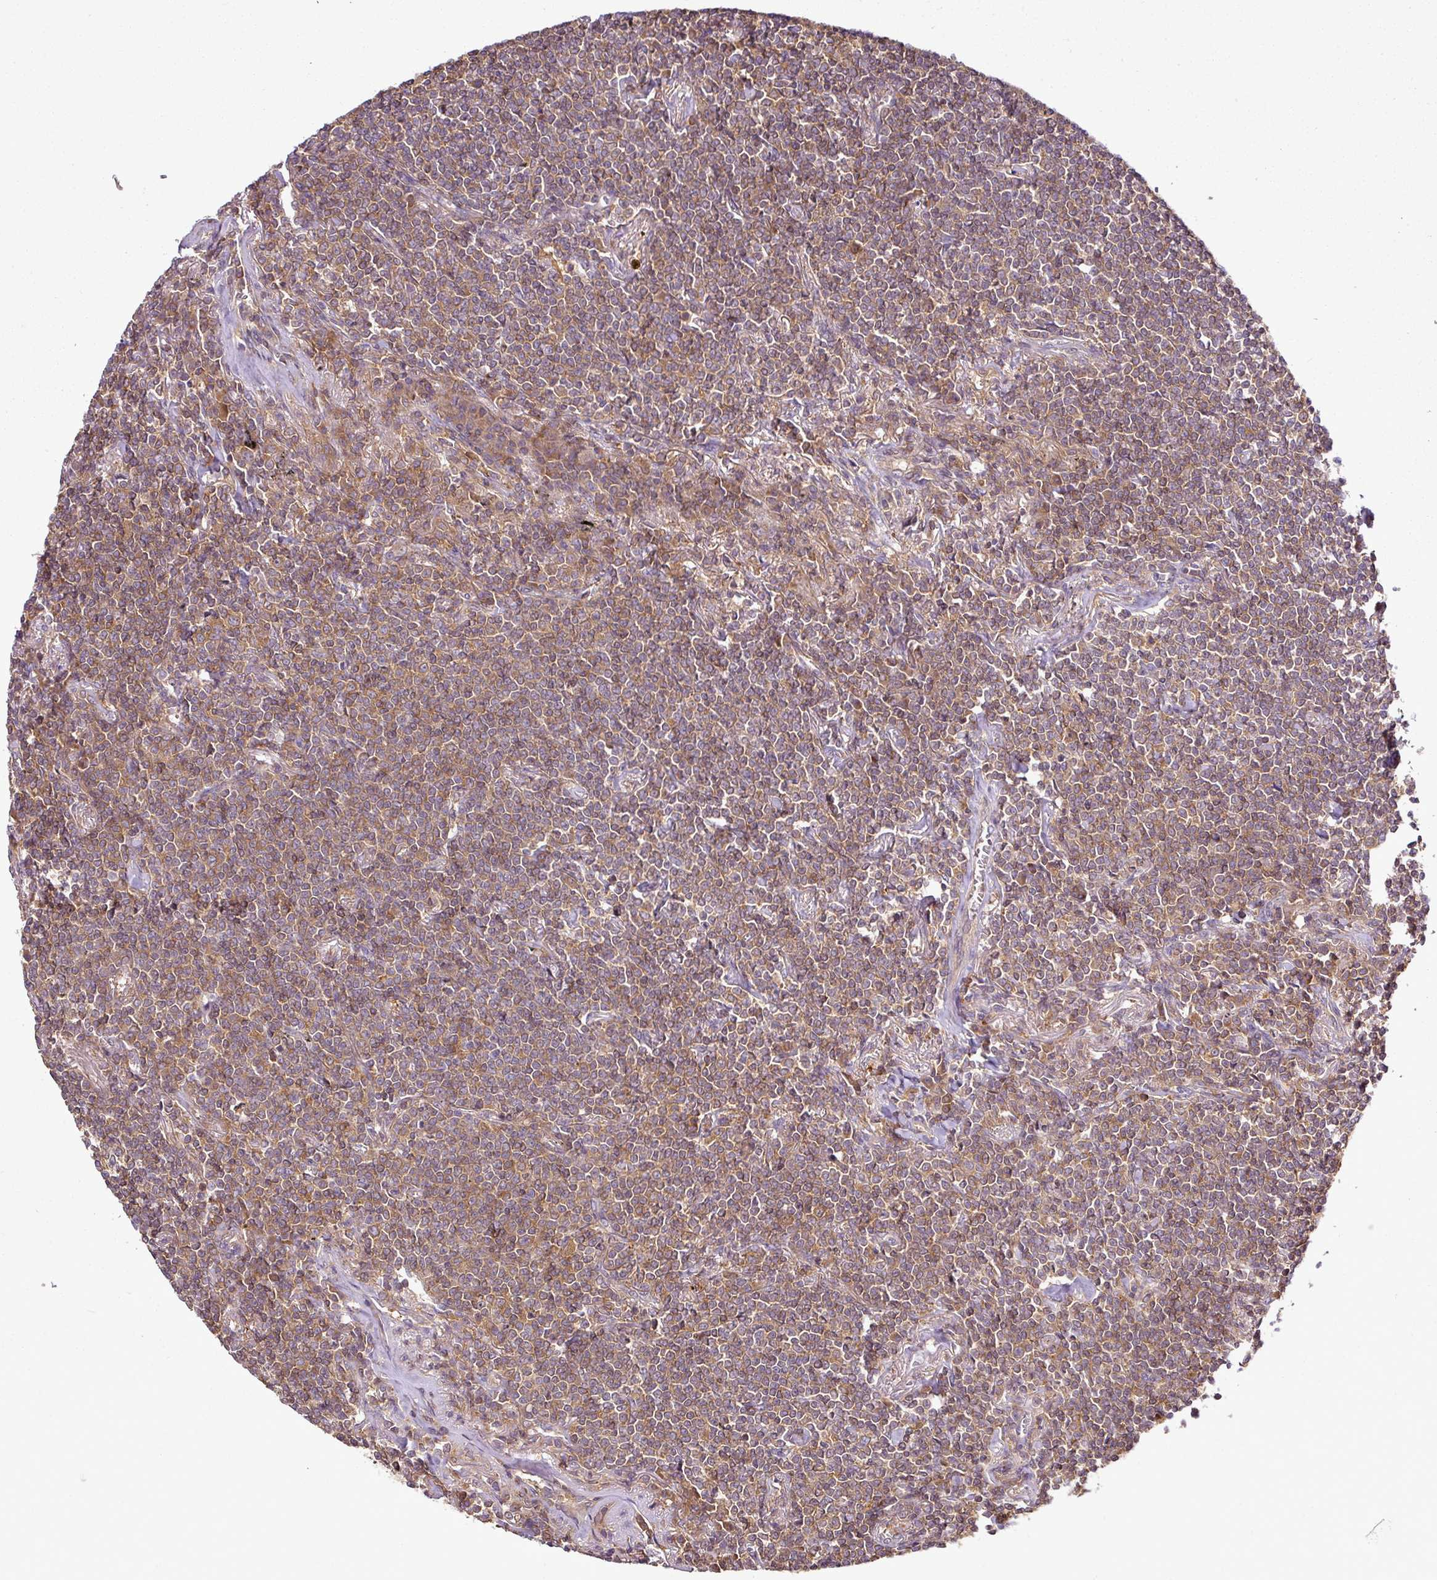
{"staining": {"intensity": "weak", "quantity": "25%-75%", "location": "cytoplasmic/membranous"}, "tissue": "lymphoma", "cell_type": "Tumor cells", "image_type": "cancer", "snomed": [{"axis": "morphology", "description": "Malignant lymphoma, non-Hodgkin's type, Low grade"}, {"axis": "topography", "description": "Lung"}], "caption": "Protein expression analysis of human malignant lymphoma, non-Hodgkin's type (low-grade) reveals weak cytoplasmic/membranous positivity in approximately 25%-75% of tumor cells. Using DAB (brown) and hematoxylin (blue) stains, captured at high magnification using brightfield microscopy.", "gene": "TMEM107", "patient": {"sex": "female", "age": 71}}